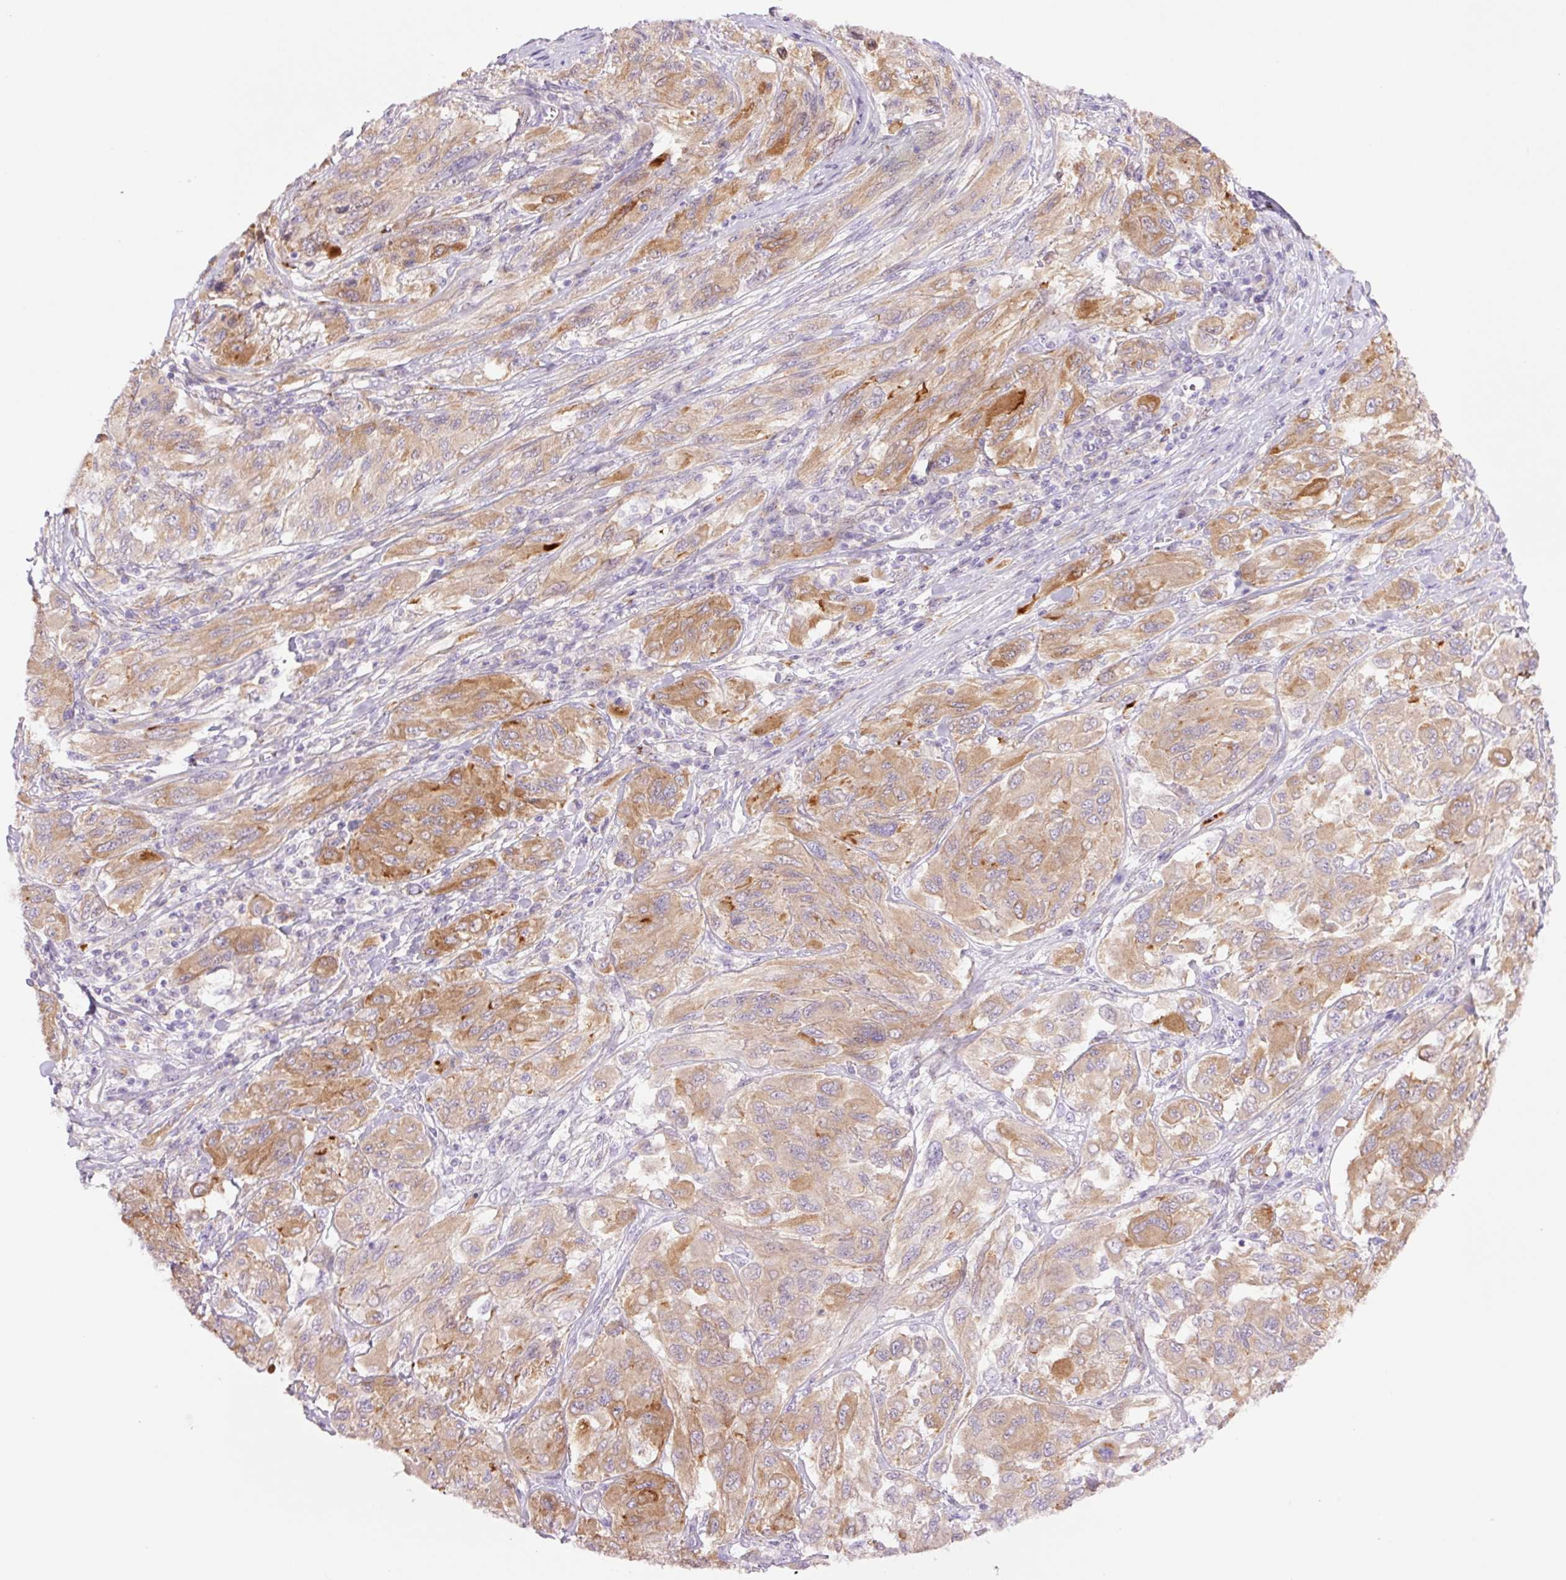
{"staining": {"intensity": "moderate", "quantity": ">75%", "location": "cytoplasmic/membranous"}, "tissue": "melanoma", "cell_type": "Tumor cells", "image_type": "cancer", "snomed": [{"axis": "morphology", "description": "Malignant melanoma, NOS"}, {"axis": "topography", "description": "Skin"}], "caption": "About >75% of tumor cells in human malignant melanoma show moderate cytoplasmic/membranous protein positivity as visualized by brown immunohistochemical staining.", "gene": "SH2D6", "patient": {"sex": "female", "age": 91}}